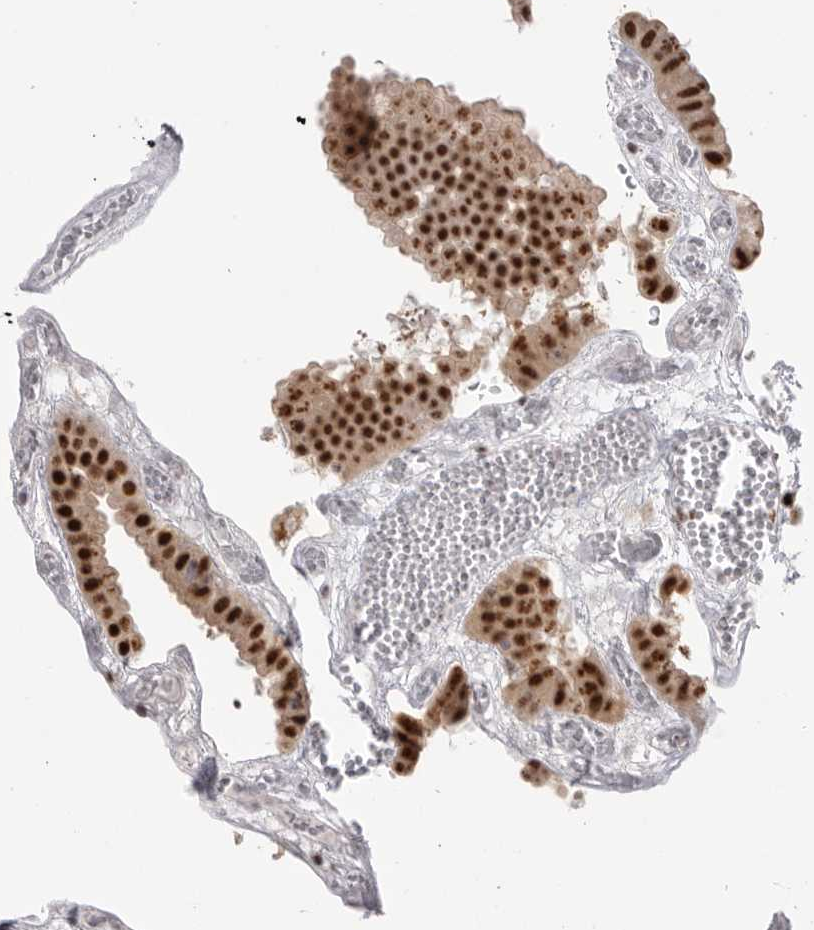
{"staining": {"intensity": "strong", "quantity": ">75%", "location": "nuclear"}, "tissue": "gallbladder", "cell_type": "Glandular cells", "image_type": "normal", "snomed": [{"axis": "morphology", "description": "Normal tissue, NOS"}, {"axis": "topography", "description": "Gallbladder"}], "caption": "DAB immunohistochemical staining of normal gallbladder reveals strong nuclear protein staining in approximately >75% of glandular cells. The staining was performed using DAB (3,3'-diaminobenzidine), with brown indicating positive protein expression. Nuclei are stained blue with hematoxylin.", "gene": "BCLAF3", "patient": {"sex": "female", "age": 64}}